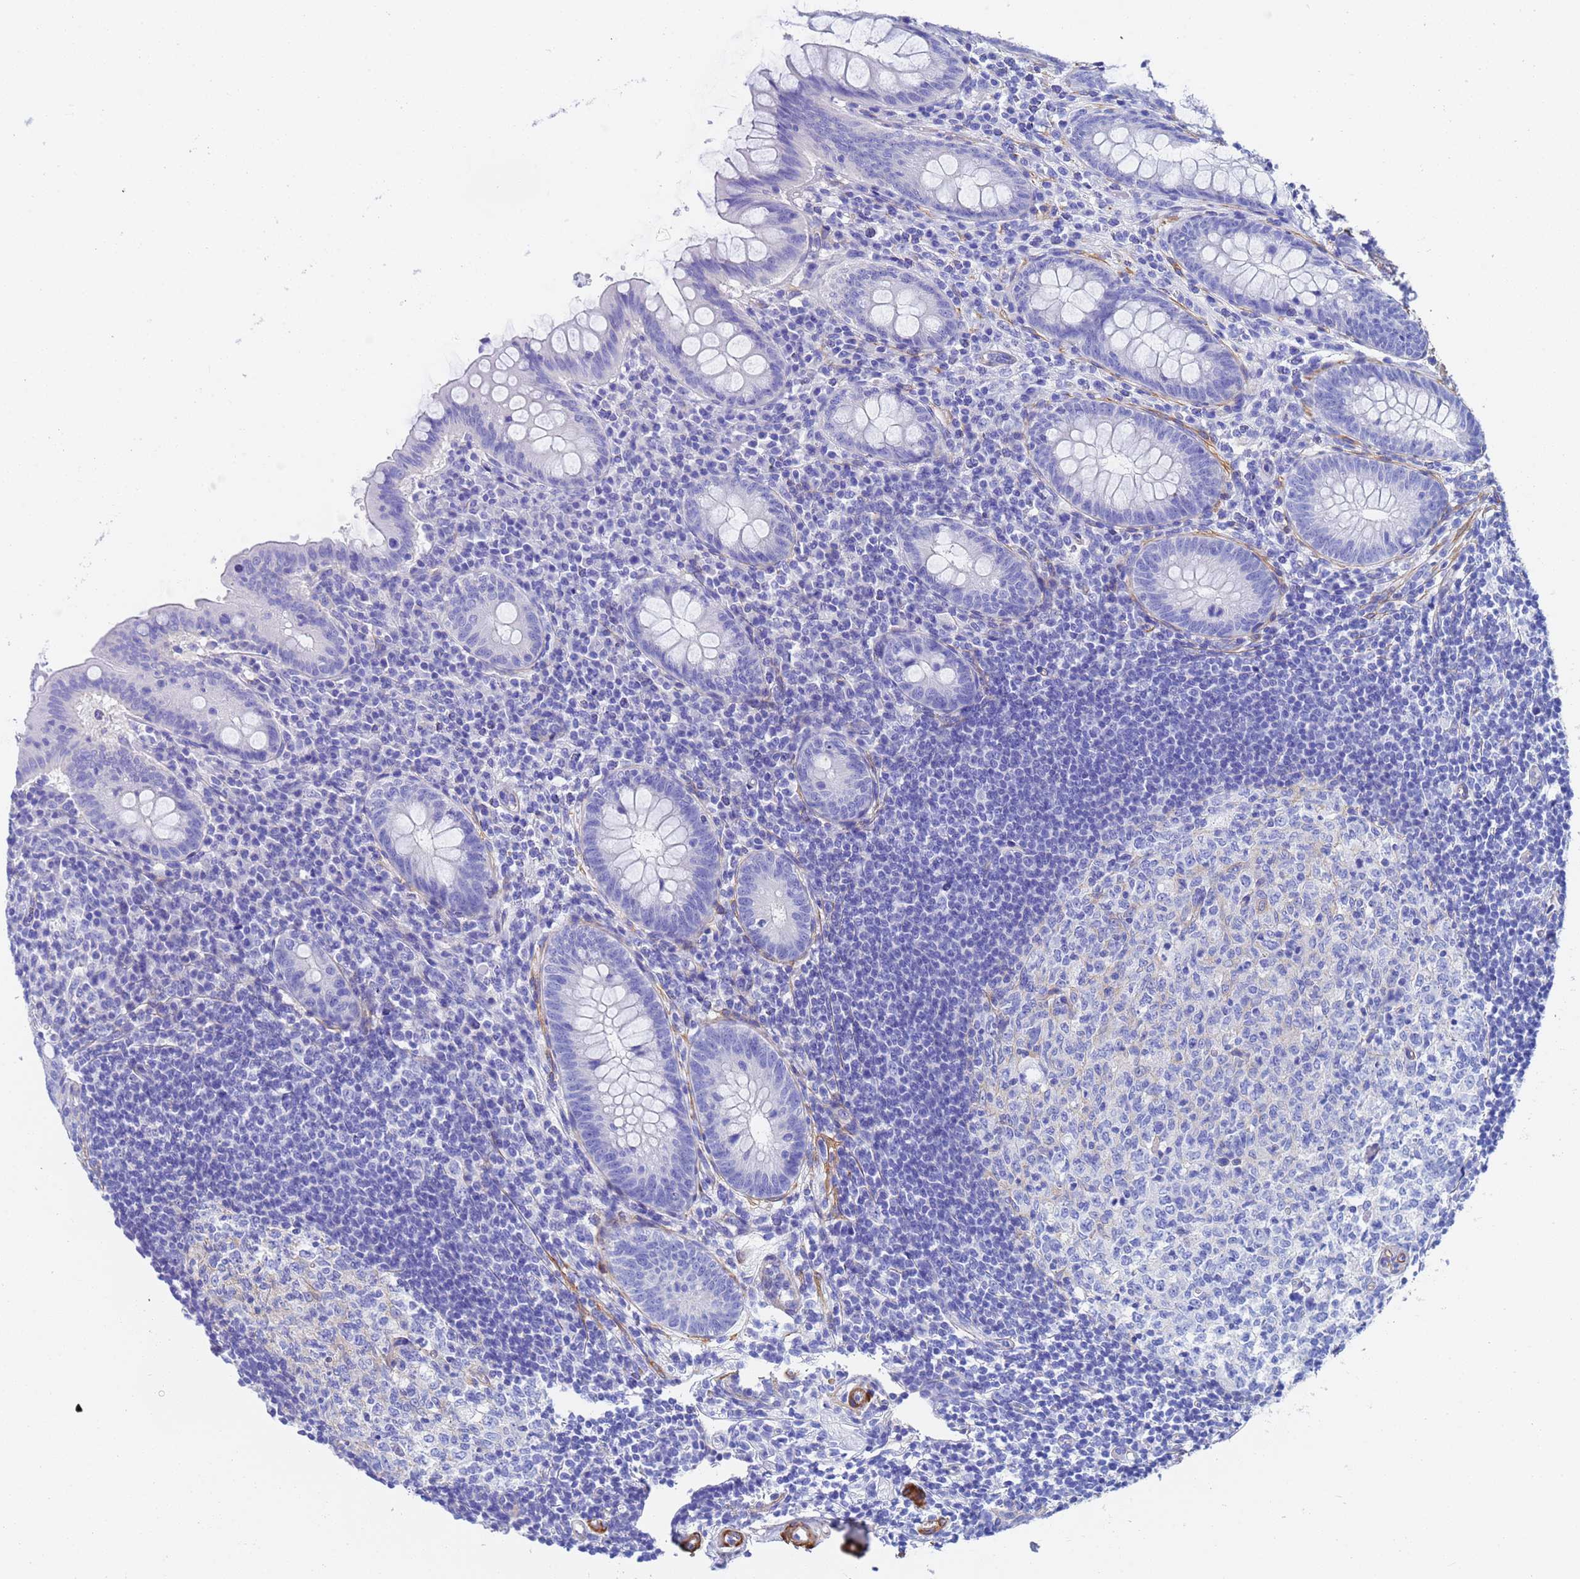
{"staining": {"intensity": "negative", "quantity": "none", "location": "none"}, "tissue": "appendix", "cell_type": "Glandular cells", "image_type": "normal", "snomed": [{"axis": "morphology", "description": "Normal tissue, NOS"}, {"axis": "topography", "description": "Appendix"}], "caption": "High power microscopy image of an IHC photomicrograph of benign appendix, revealing no significant positivity in glandular cells. (DAB IHC visualized using brightfield microscopy, high magnification).", "gene": "CST1", "patient": {"sex": "female", "age": 33}}